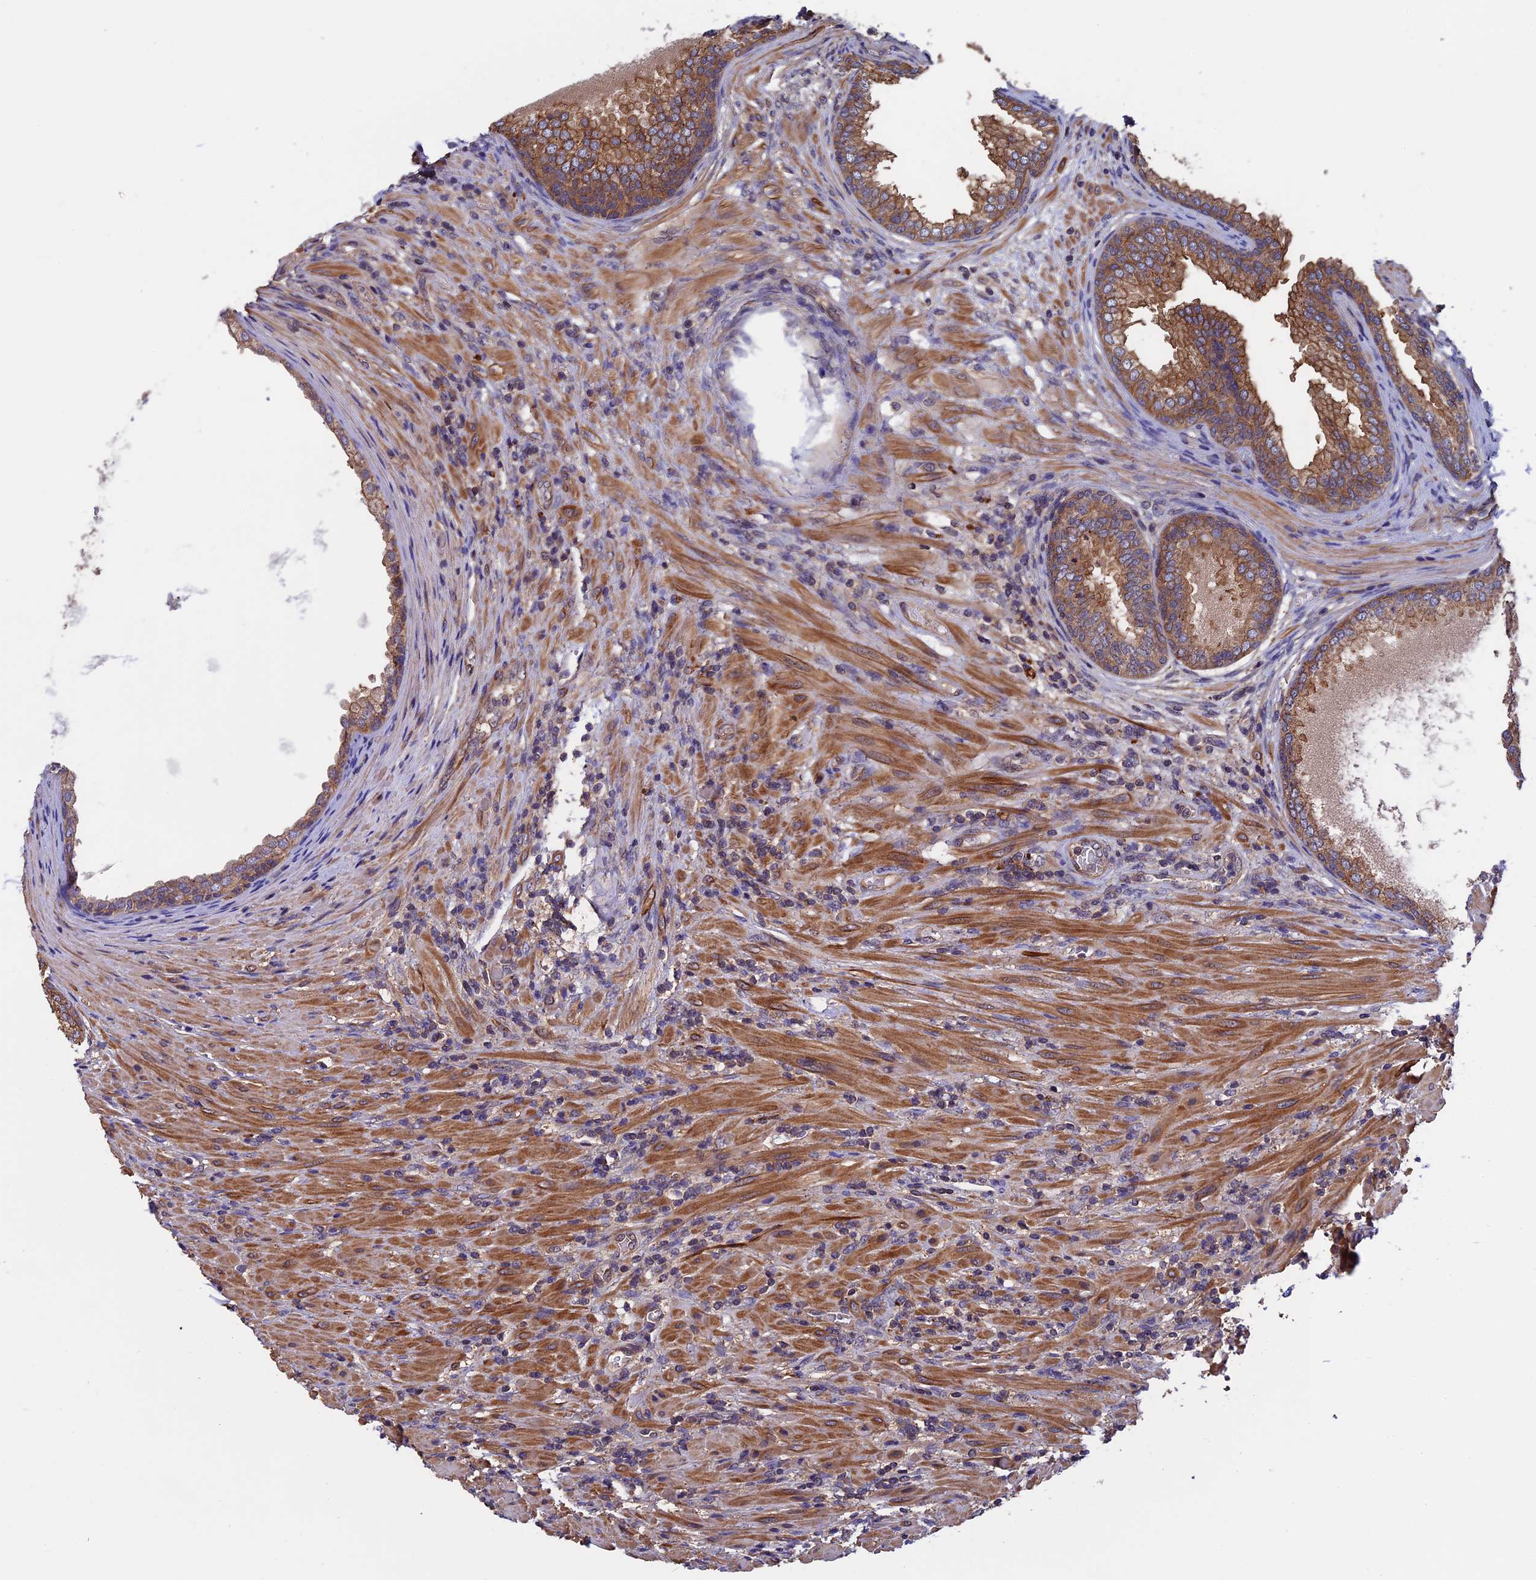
{"staining": {"intensity": "strong", "quantity": ">75%", "location": "cytoplasmic/membranous"}, "tissue": "prostate", "cell_type": "Glandular cells", "image_type": "normal", "snomed": [{"axis": "morphology", "description": "Normal tissue, NOS"}, {"axis": "topography", "description": "Prostate"}], "caption": "DAB (3,3'-diaminobenzidine) immunohistochemical staining of normal human prostate shows strong cytoplasmic/membranous protein expression in about >75% of glandular cells.", "gene": "SLC9A5", "patient": {"sex": "male", "age": 76}}